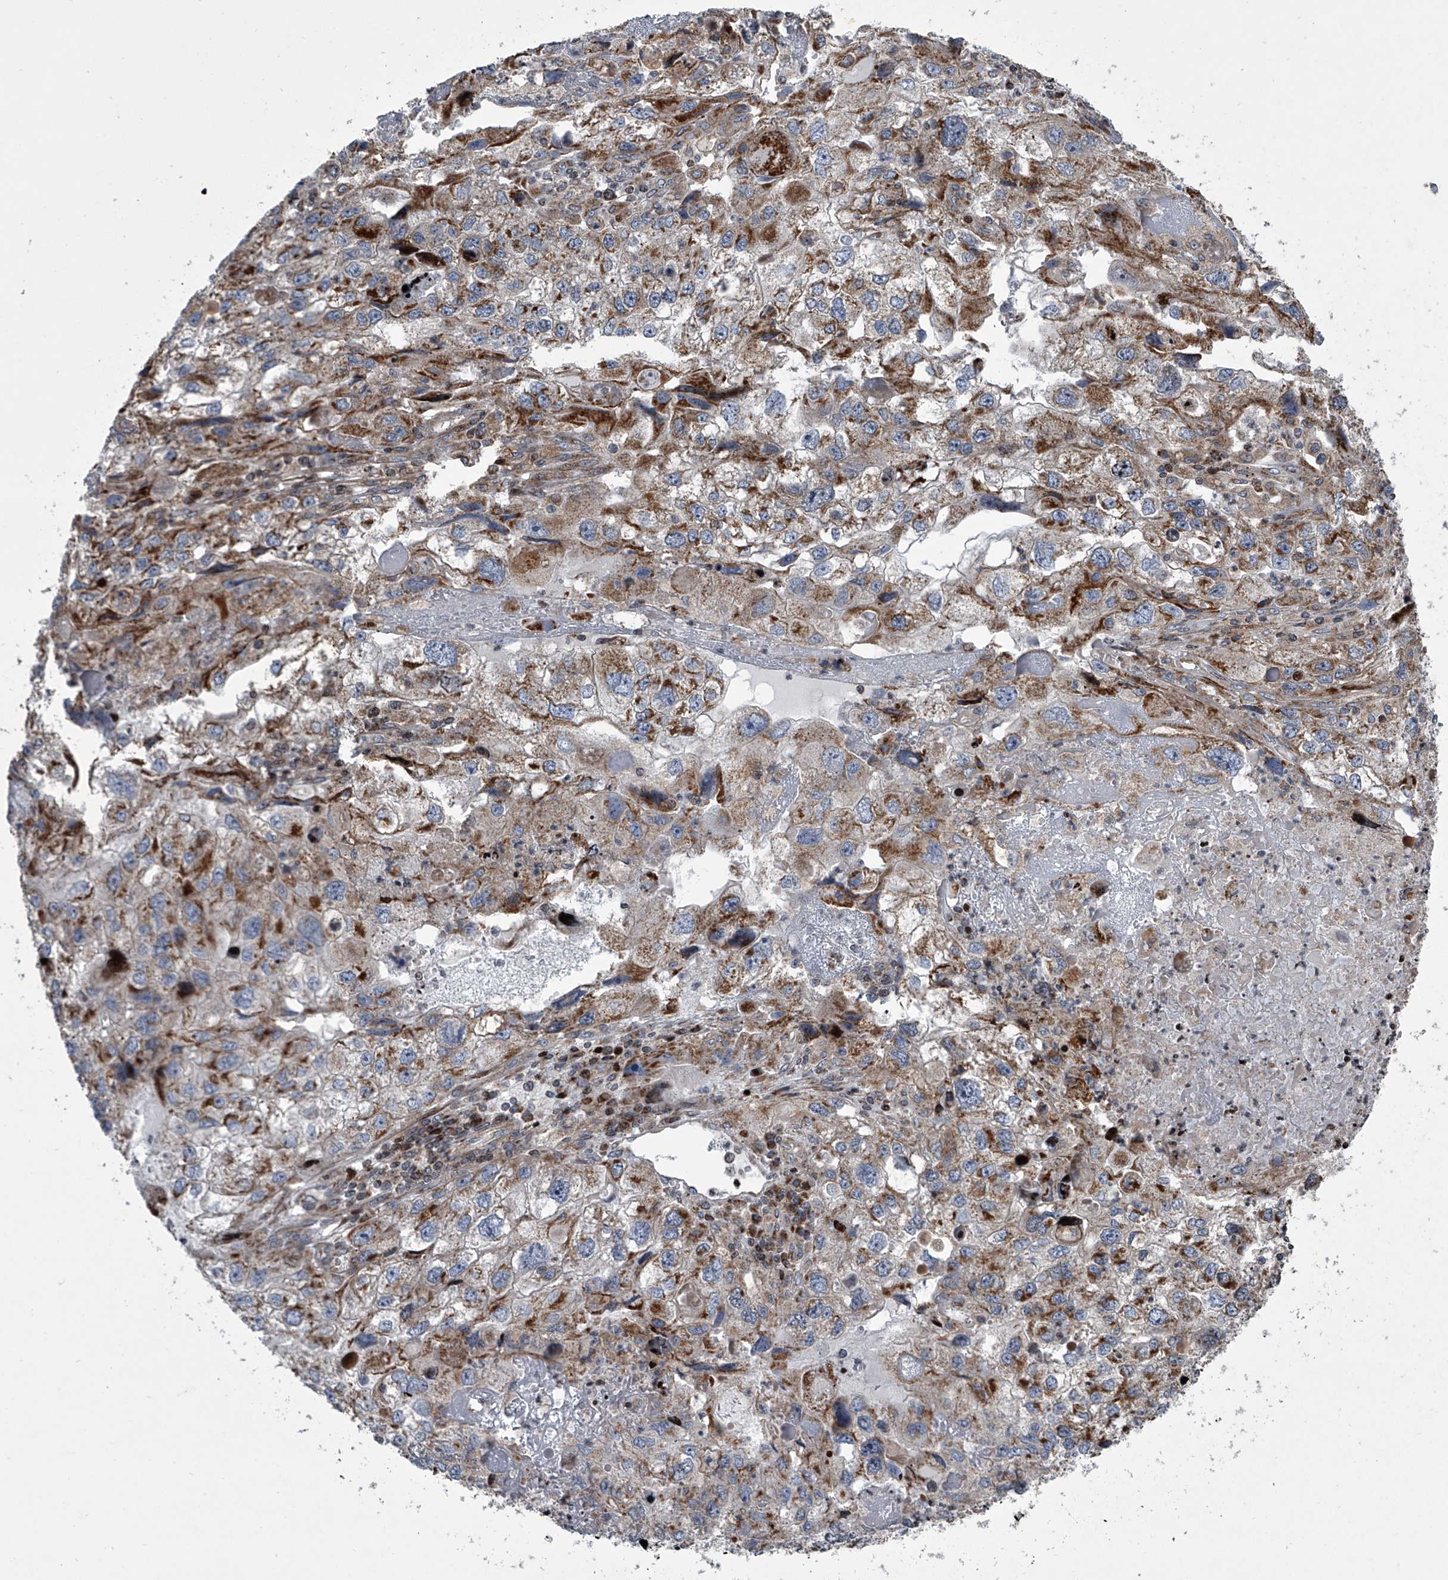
{"staining": {"intensity": "moderate", "quantity": ">75%", "location": "cytoplasmic/membranous"}, "tissue": "endometrial cancer", "cell_type": "Tumor cells", "image_type": "cancer", "snomed": [{"axis": "morphology", "description": "Adenocarcinoma, NOS"}, {"axis": "topography", "description": "Endometrium"}], "caption": "Moderate cytoplasmic/membranous expression is appreciated in approximately >75% of tumor cells in endometrial cancer.", "gene": "STRADA", "patient": {"sex": "female", "age": 49}}